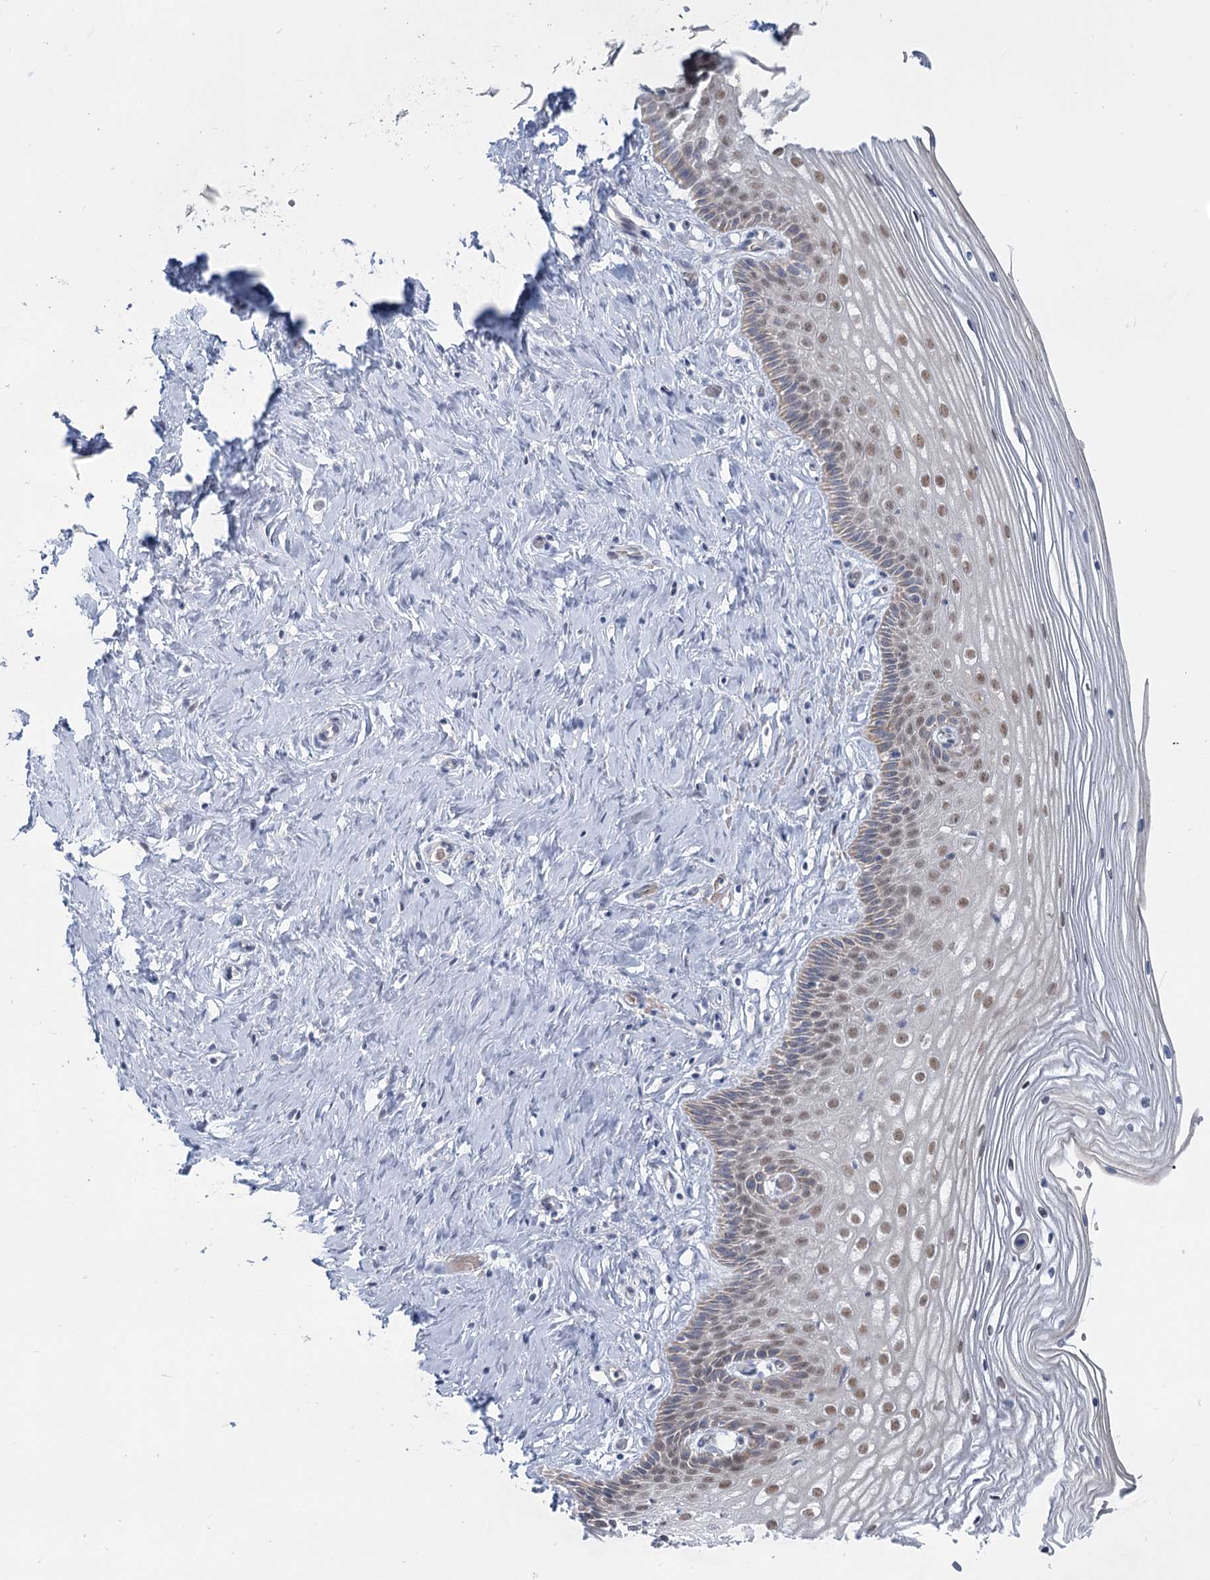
{"staining": {"intensity": "negative", "quantity": "none", "location": "none"}, "tissue": "cervix", "cell_type": "Glandular cells", "image_type": "normal", "snomed": [{"axis": "morphology", "description": "Normal tissue, NOS"}, {"axis": "topography", "description": "Cervix"}], "caption": "A histopathology image of cervix stained for a protein demonstrates no brown staining in glandular cells. (Stains: DAB IHC with hematoxylin counter stain, Microscopy: brightfield microscopy at high magnification).", "gene": "MTG1", "patient": {"sex": "female", "age": 33}}